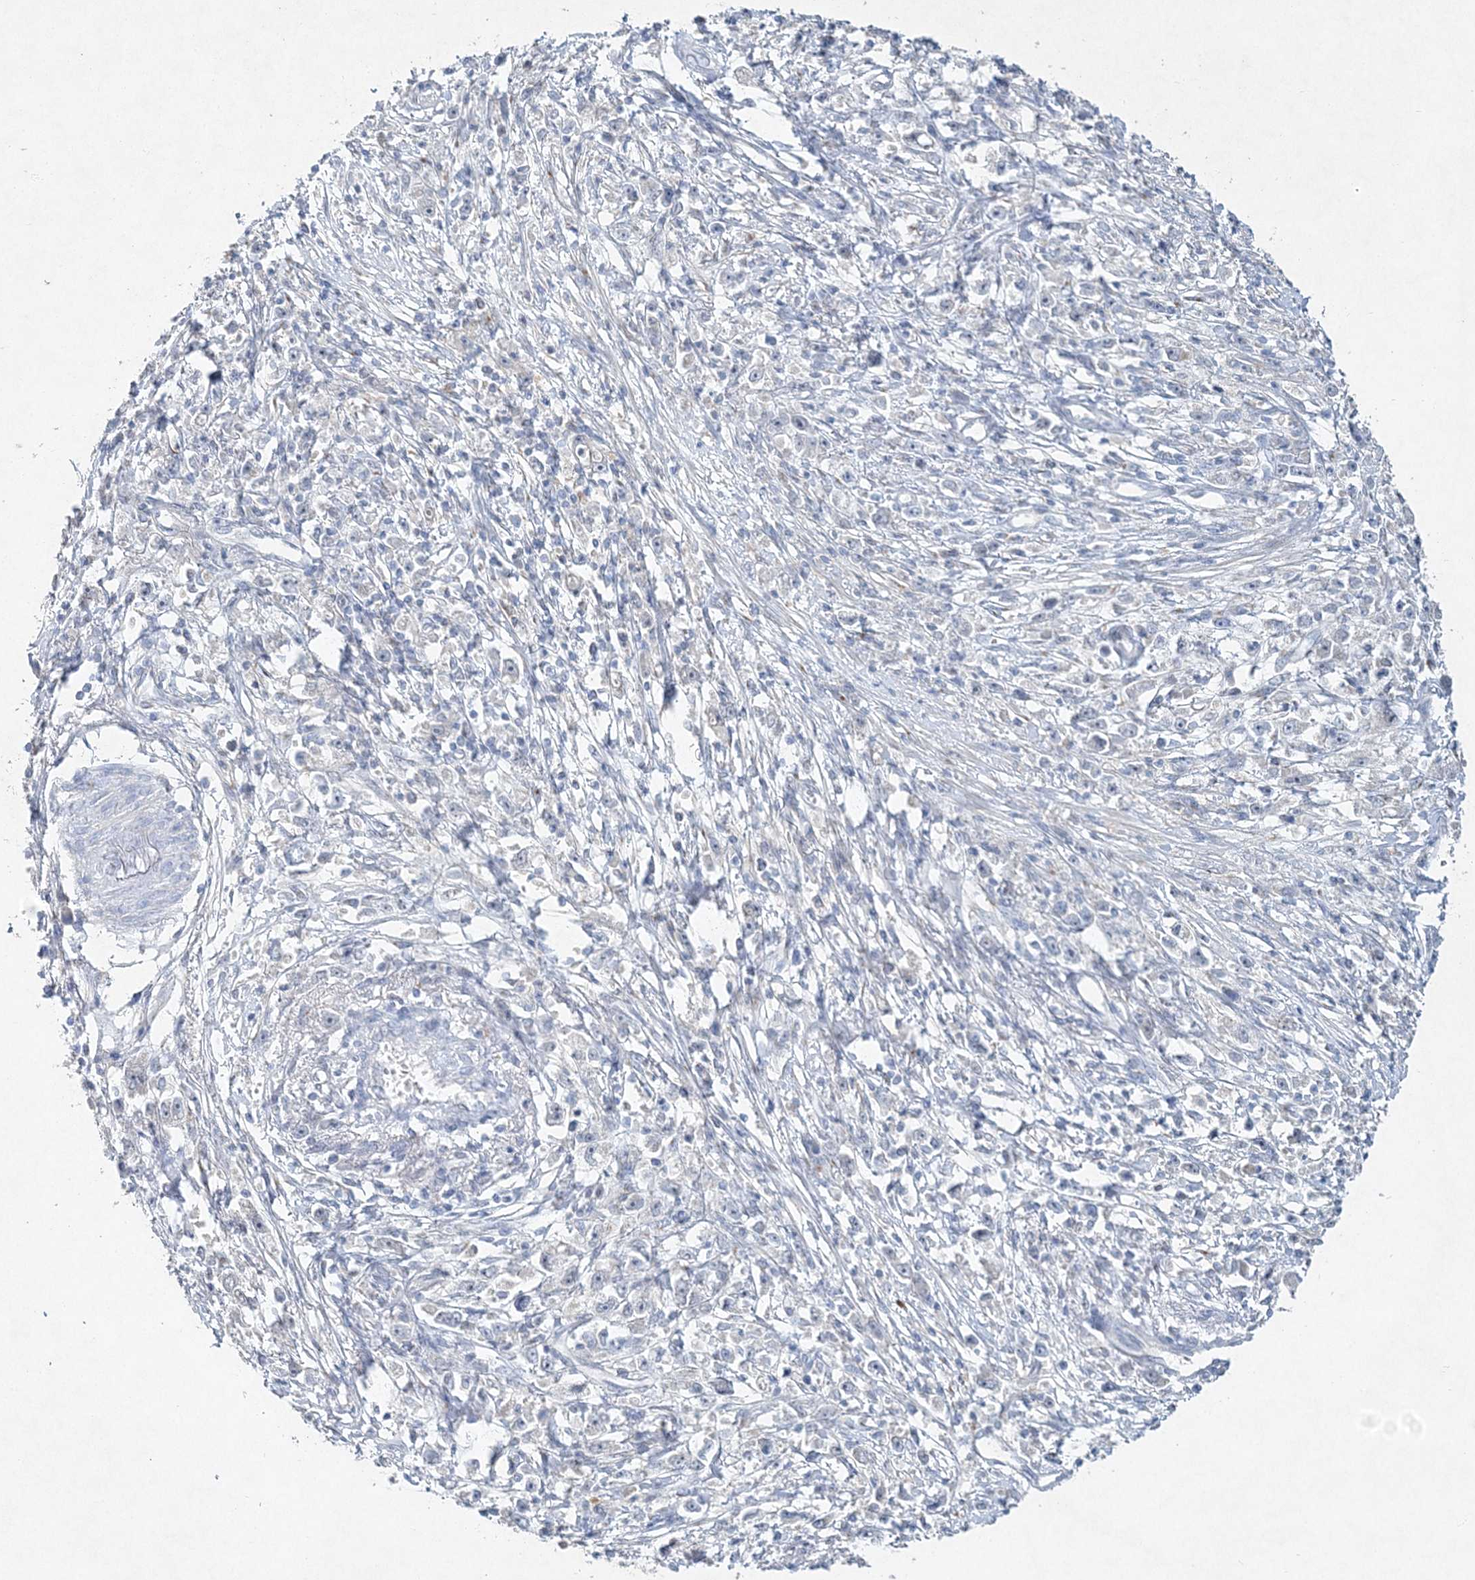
{"staining": {"intensity": "negative", "quantity": "none", "location": "none"}, "tissue": "stomach cancer", "cell_type": "Tumor cells", "image_type": "cancer", "snomed": [{"axis": "morphology", "description": "Adenocarcinoma, NOS"}, {"axis": "topography", "description": "Stomach"}], "caption": "Tumor cells show no significant staining in stomach adenocarcinoma. (Brightfield microscopy of DAB IHC at high magnification).", "gene": "MAT2B", "patient": {"sex": "female", "age": 59}}